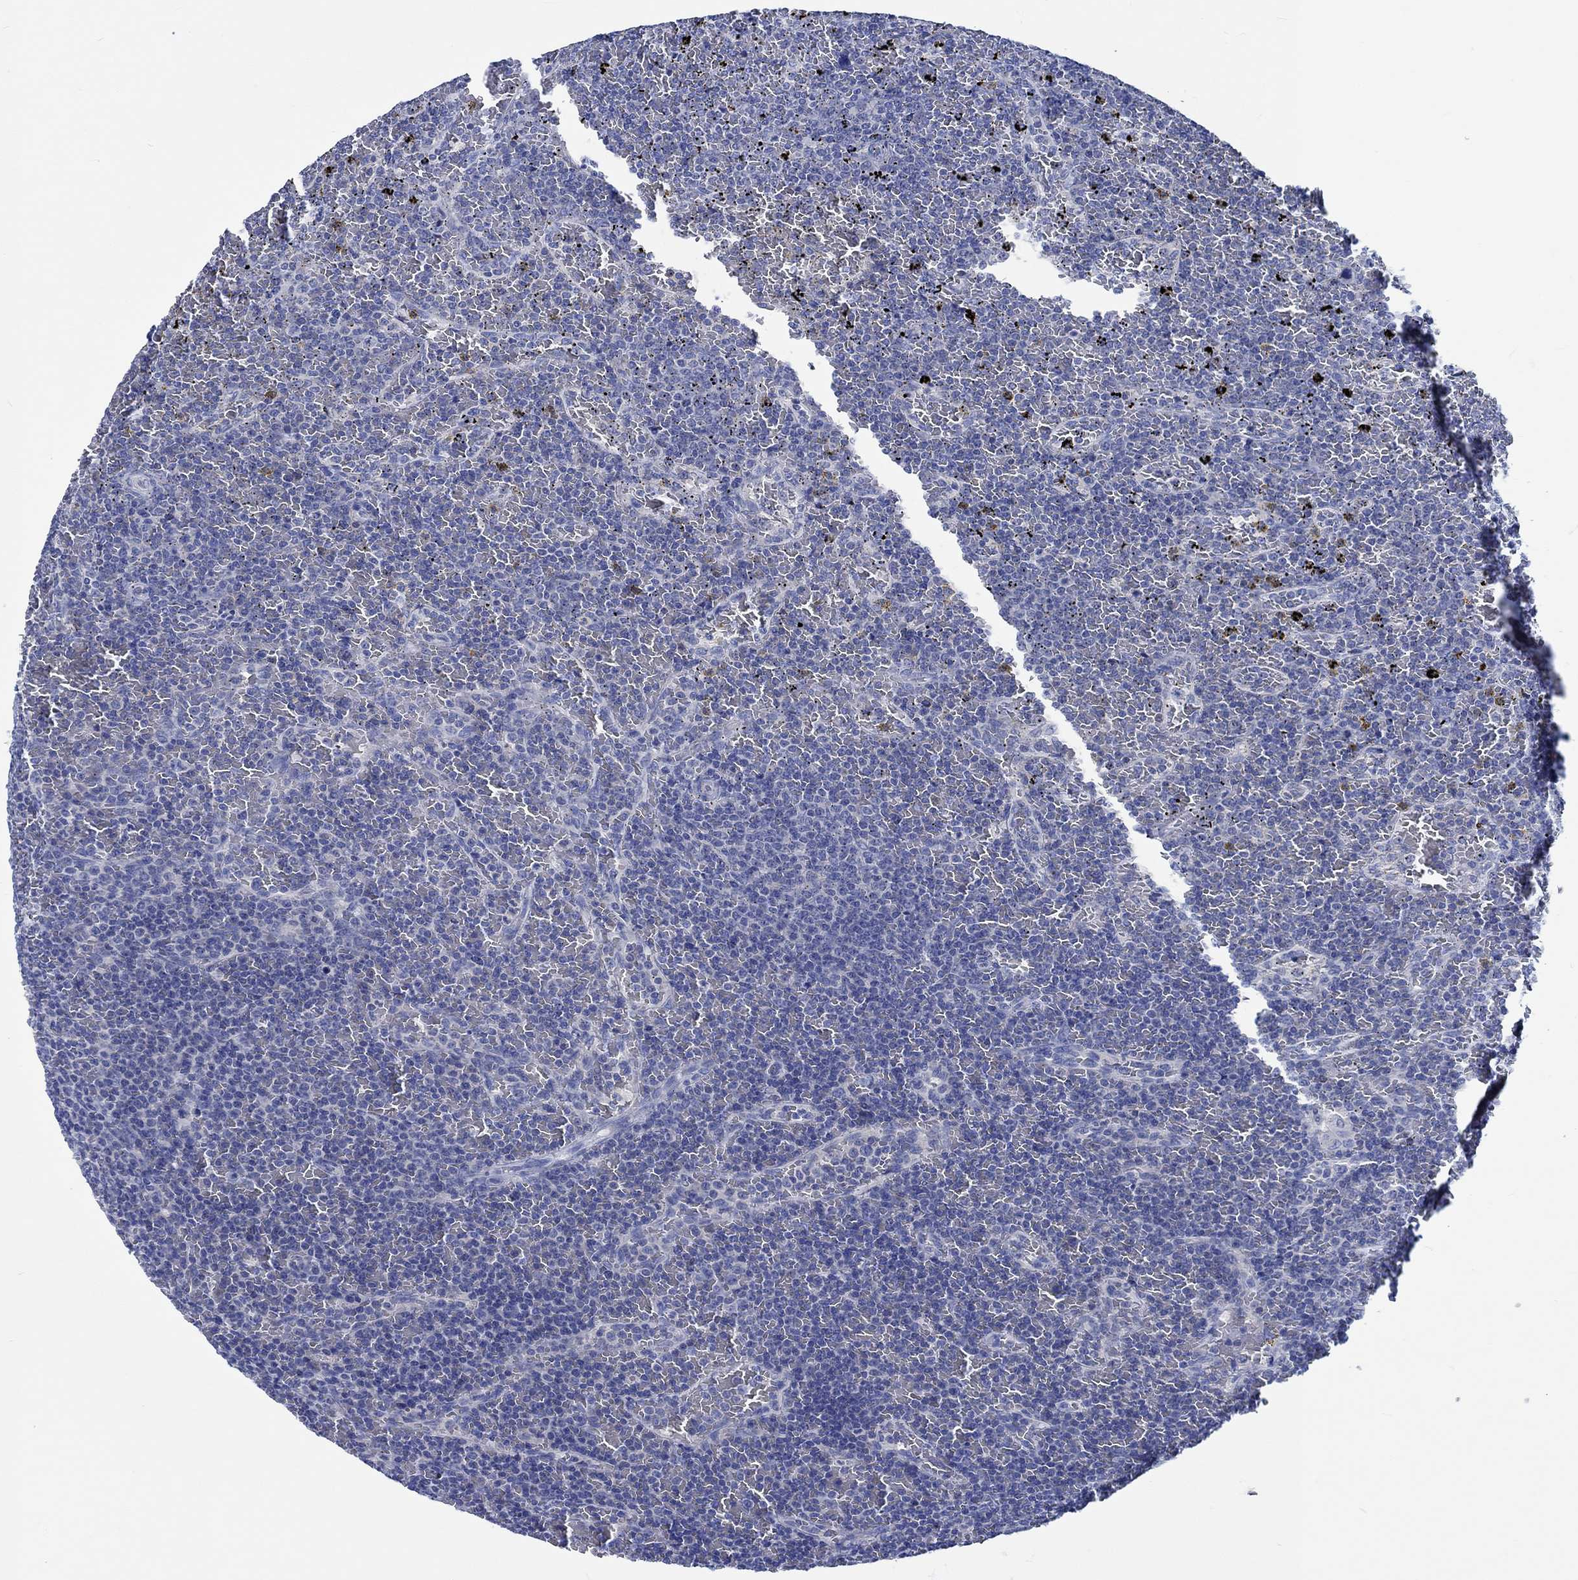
{"staining": {"intensity": "negative", "quantity": "none", "location": "none"}, "tissue": "lymphoma", "cell_type": "Tumor cells", "image_type": "cancer", "snomed": [{"axis": "morphology", "description": "Malignant lymphoma, non-Hodgkin's type, Low grade"}, {"axis": "topography", "description": "Spleen"}], "caption": "Malignant lymphoma, non-Hodgkin's type (low-grade) was stained to show a protein in brown. There is no significant staining in tumor cells.", "gene": "PTPRN2", "patient": {"sex": "female", "age": 77}}